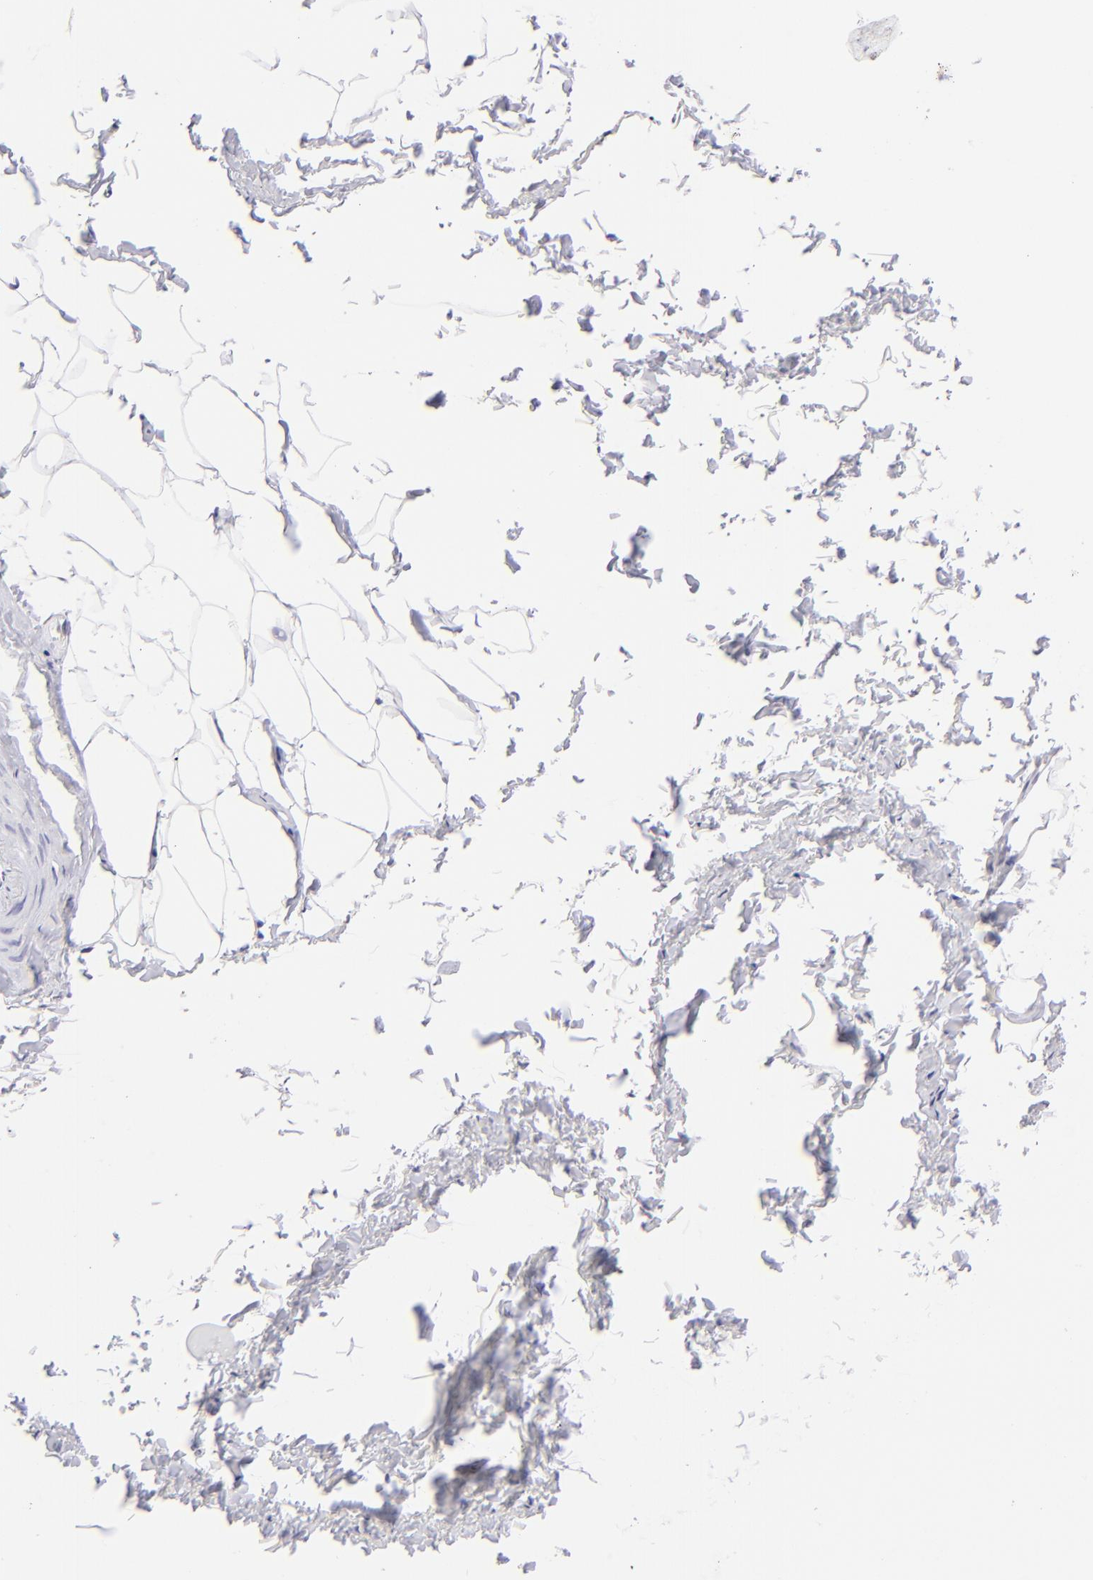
{"staining": {"intensity": "negative", "quantity": "none", "location": "none"}, "tissue": "adipose tissue", "cell_type": "Adipocytes", "image_type": "normal", "snomed": [{"axis": "morphology", "description": "Normal tissue, NOS"}, {"axis": "topography", "description": "Soft tissue"}, {"axis": "topography", "description": "Peripheral nerve tissue"}], "caption": "Human adipose tissue stained for a protein using IHC demonstrates no positivity in adipocytes.", "gene": "ETS1", "patient": {"sex": "female", "age": 68}}